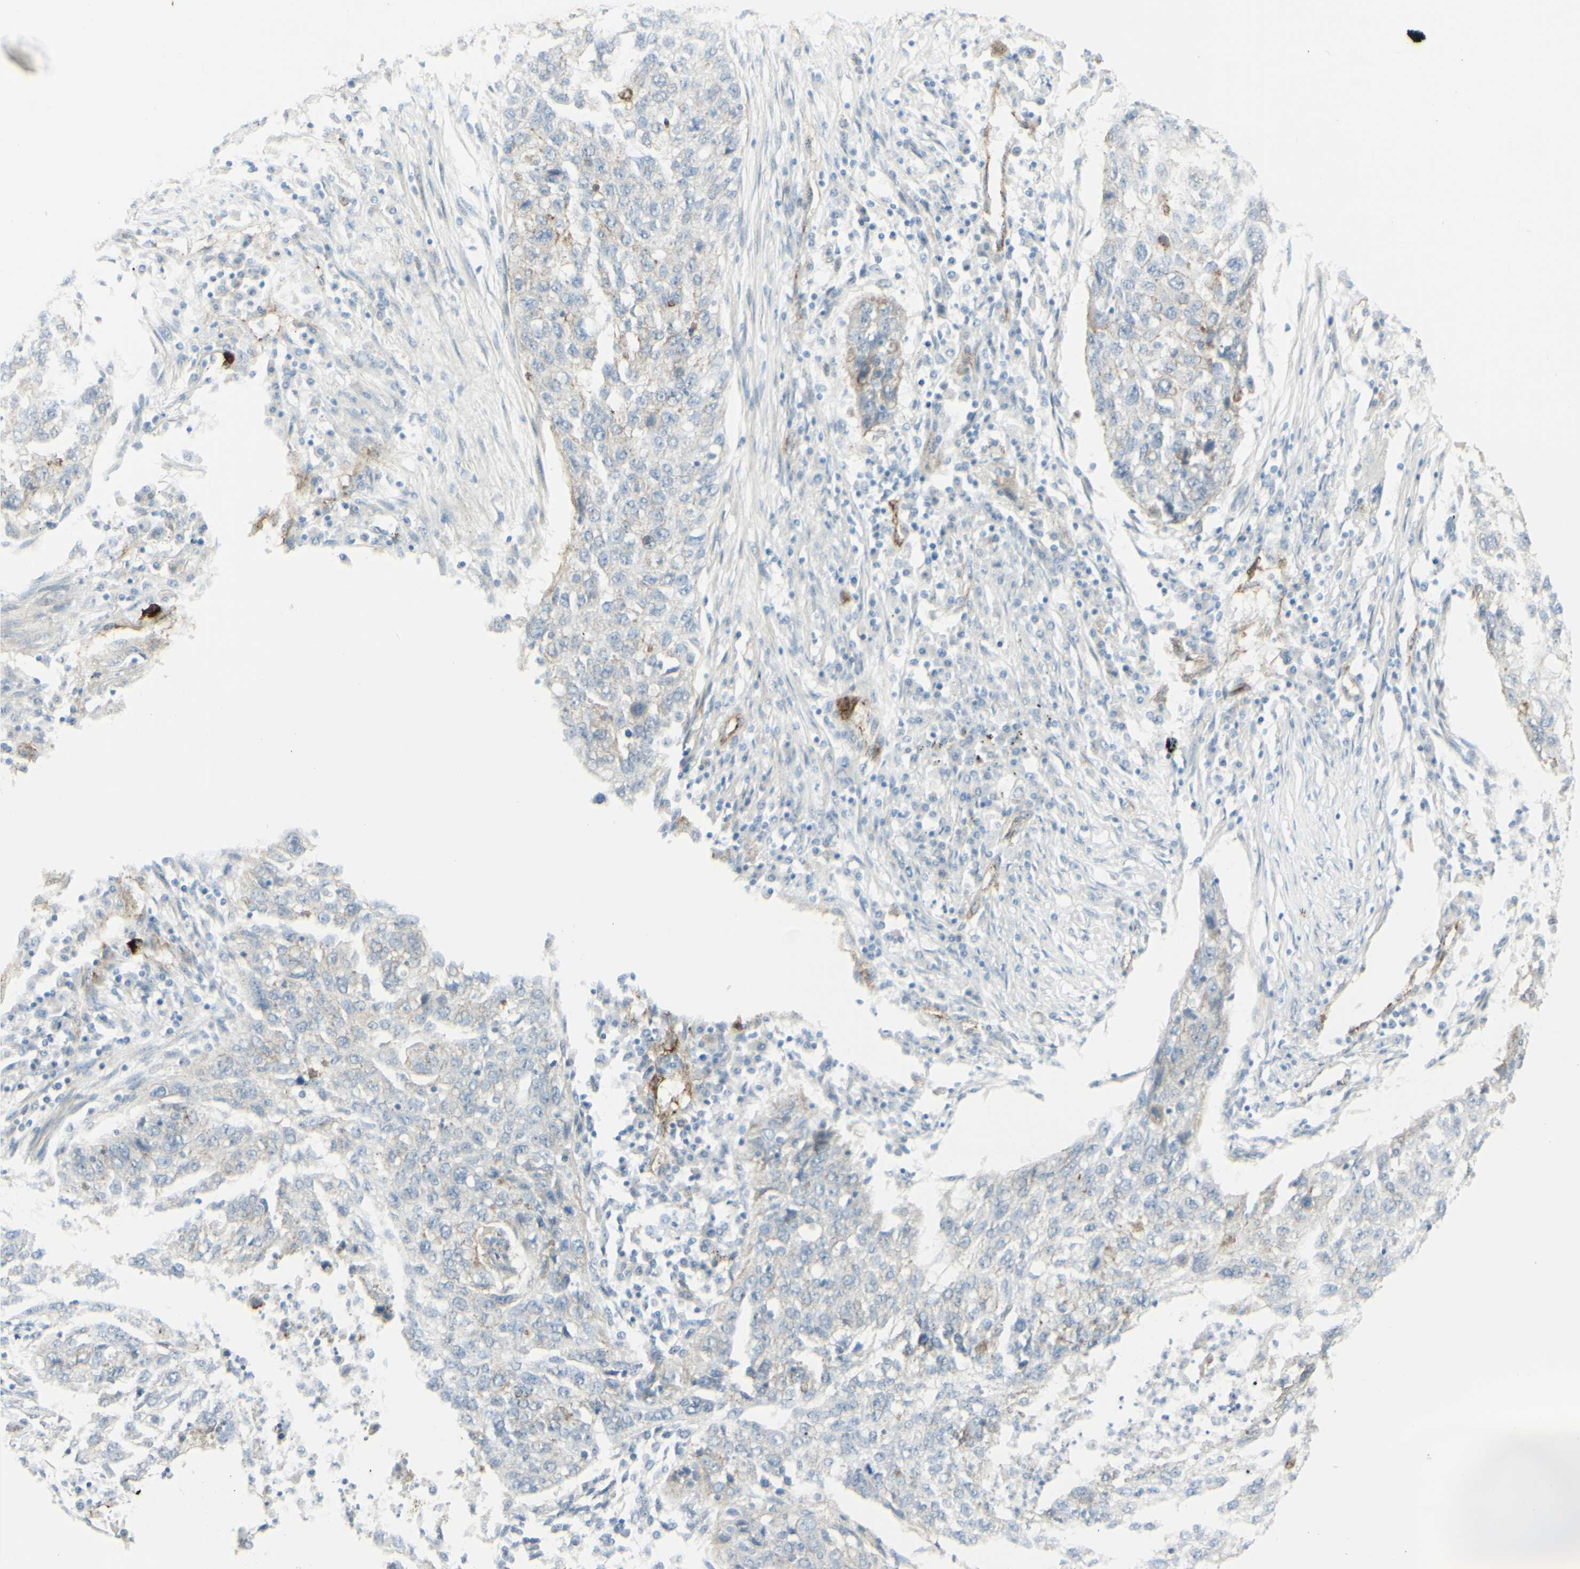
{"staining": {"intensity": "moderate", "quantity": "<25%", "location": "cytoplasmic/membranous"}, "tissue": "lung cancer", "cell_type": "Tumor cells", "image_type": "cancer", "snomed": [{"axis": "morphology", "description": "Squamous cell carcinoma, NOS"}, {"axis": "topography", "description": "Lung"}], "caption": "IHC micrograph of neoplastic tissue: lung squamous cell carcinoma stained using IHC reveals low levels of moderate protein expression localized specifically in the cytoplasmic/membranous of tumor cells, appearing as a cytoplasmic/membranous brown color.", "gene": "MYO6", "patient": {"sex": "female", "age": 63}}